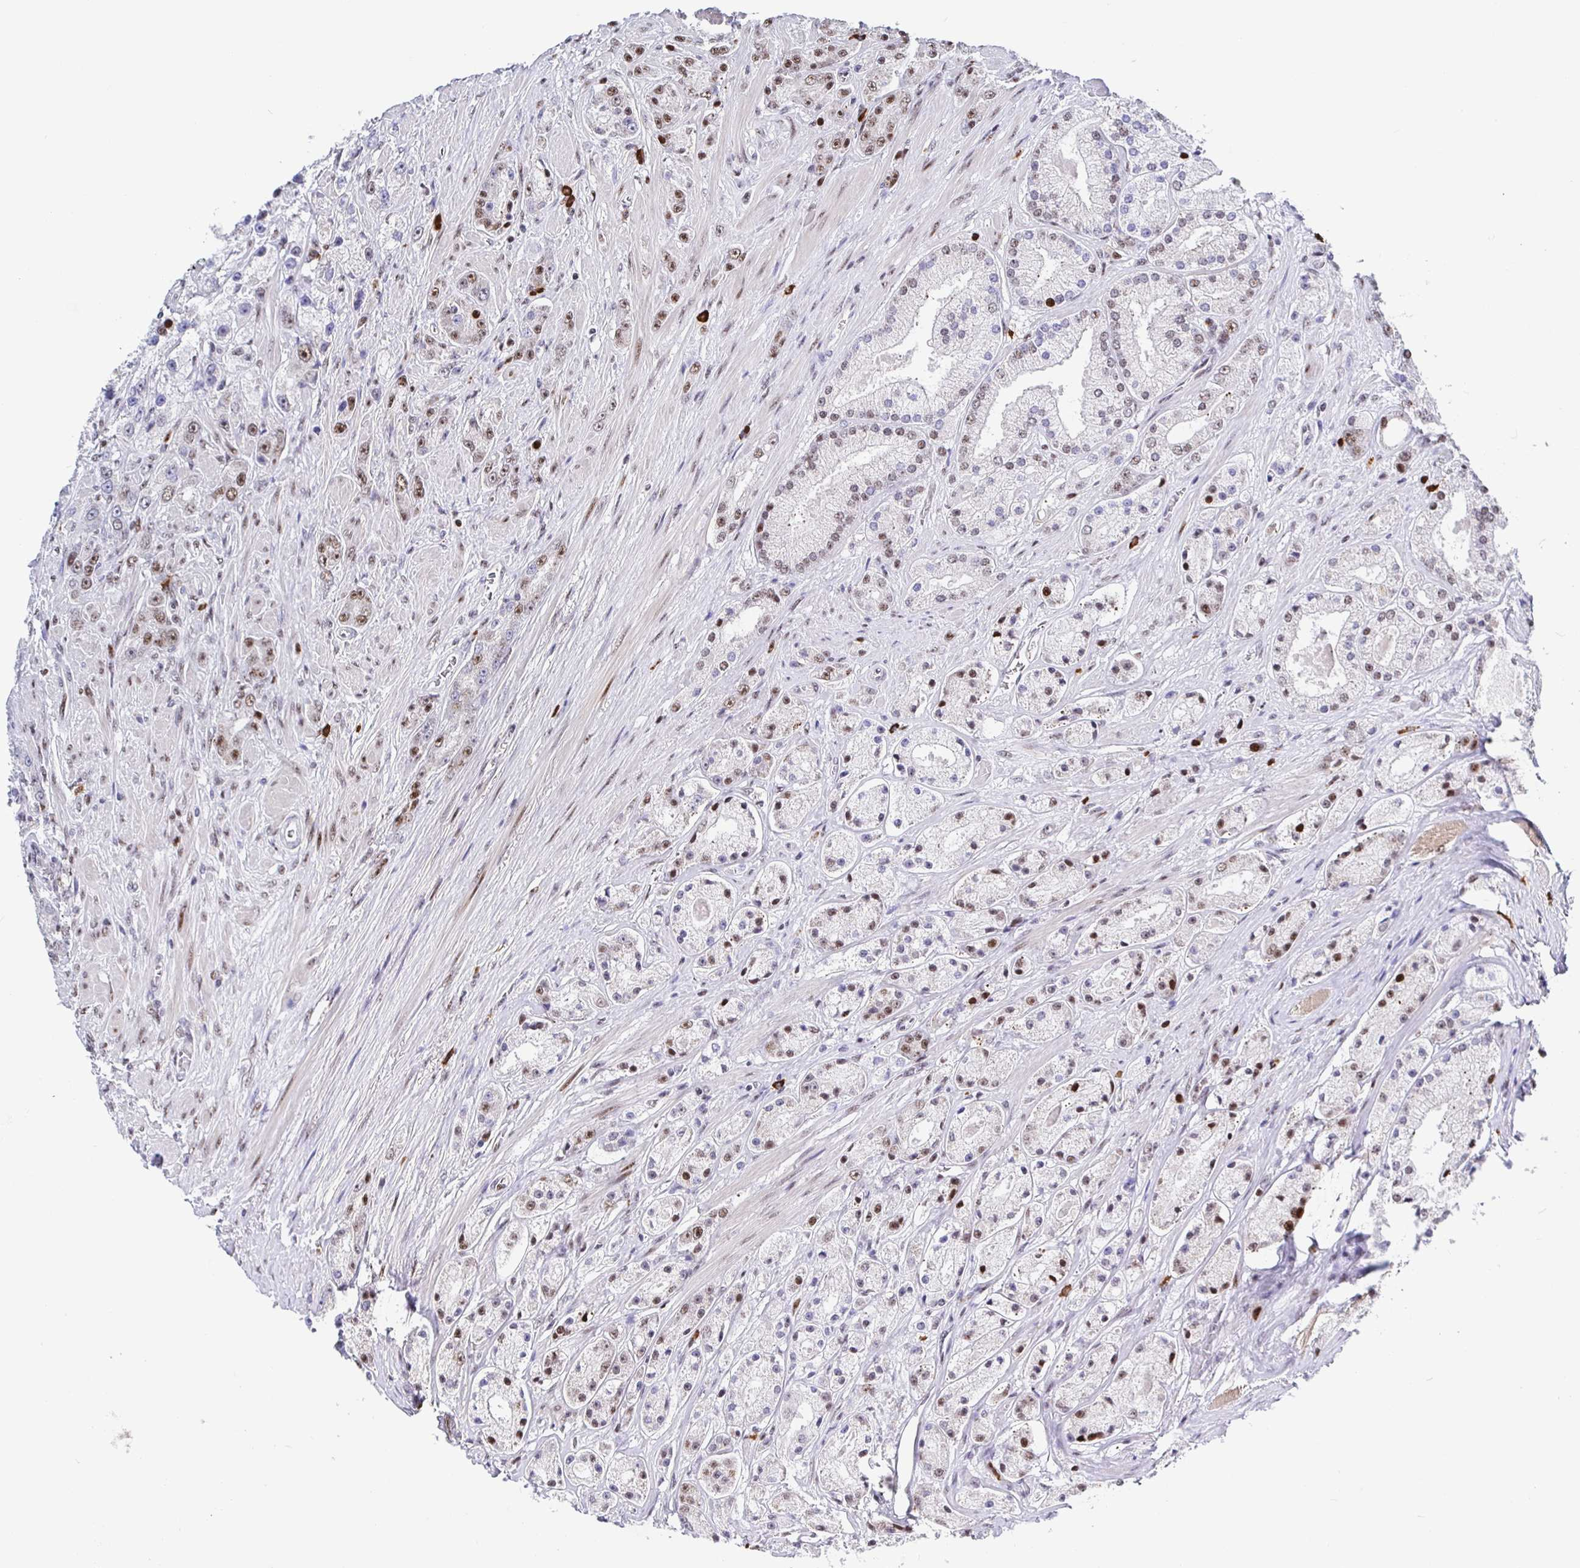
{"staining": {"intensity": "moderate", "quantity": "<25%", "location": "nuclear"}, "tissue": "prostate cancer", "cell_type": "Tumor cells", "image_type": "cancer", "snomed": [{"axis": "morphology", "description": "Adenocarcinoma, High grade"}, {"axis": "topography", "description": "Prostate"}], "caption": "Human prostate adenocarcinoma (high-grade) stained with a brown dye exhibits moderate nuclear positive positivity in about <25% of tumor cells.", "gene": "SETD5", "patient": {"sex": "male", "age": 67}}